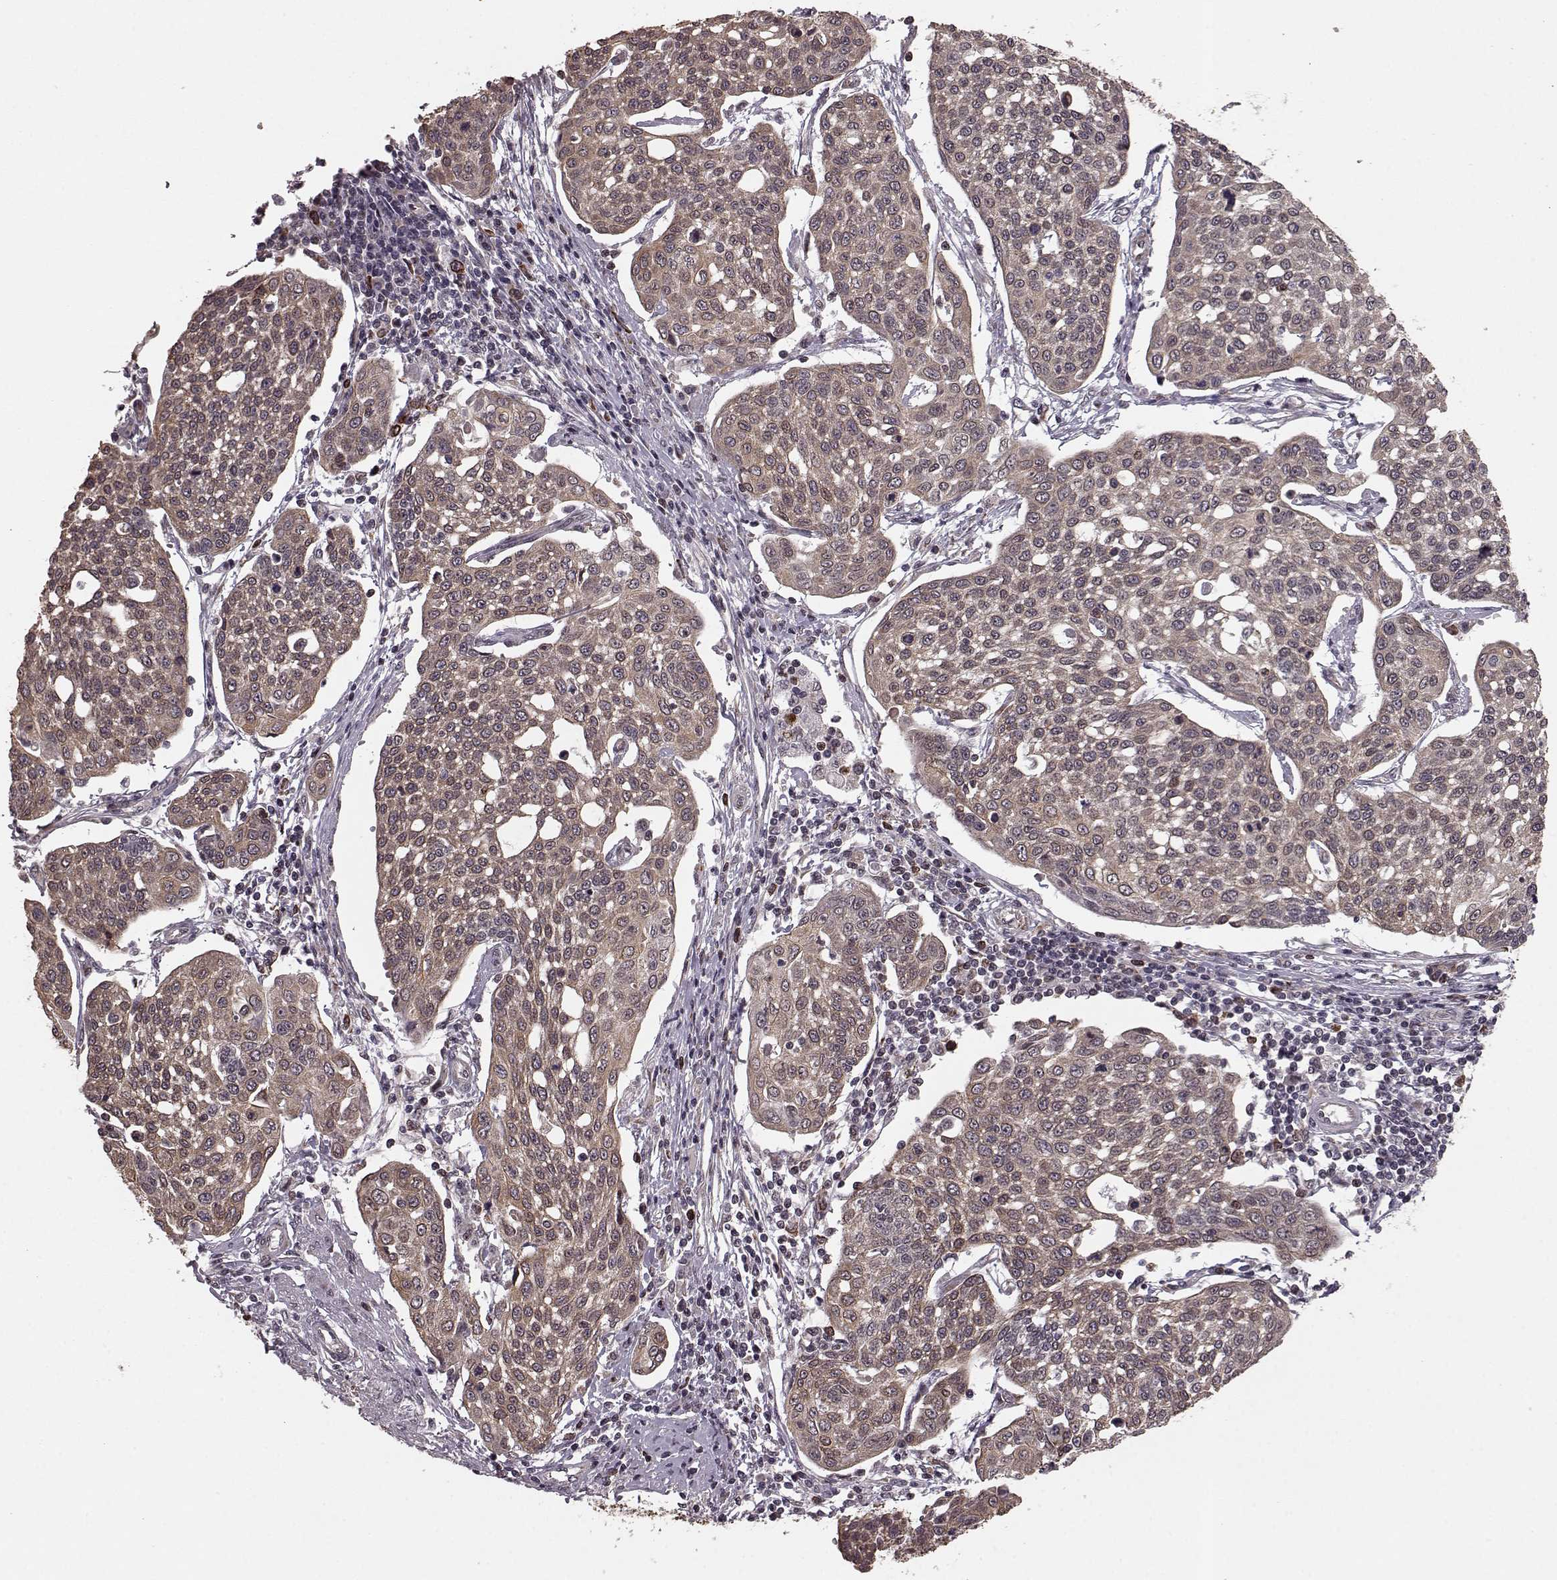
{"staining": {"intensity": "moderate", "quantity": ">75%", "location": "cytoplasmic/membranous"}, "tissue": "cervical cancer", "cell_type": "Tumor cells", "image_type": "cancer", "snomed": [{"axis": "morphology", "description": "Squamous cell carcinoma, NOS"}, {"axis": "topography", "description": "Cervix"}], "caption": "Cervical cancer (squamous cell carcinoma) stained with DAB (3,3'-diaminobenzidine) IHC reveals medium levels of moderate cytoplasmic/membranous expression in approximately >75% of tumor cells.", "gene": "ELOVL5", "patient": {"sex": "female", "age": 34}}